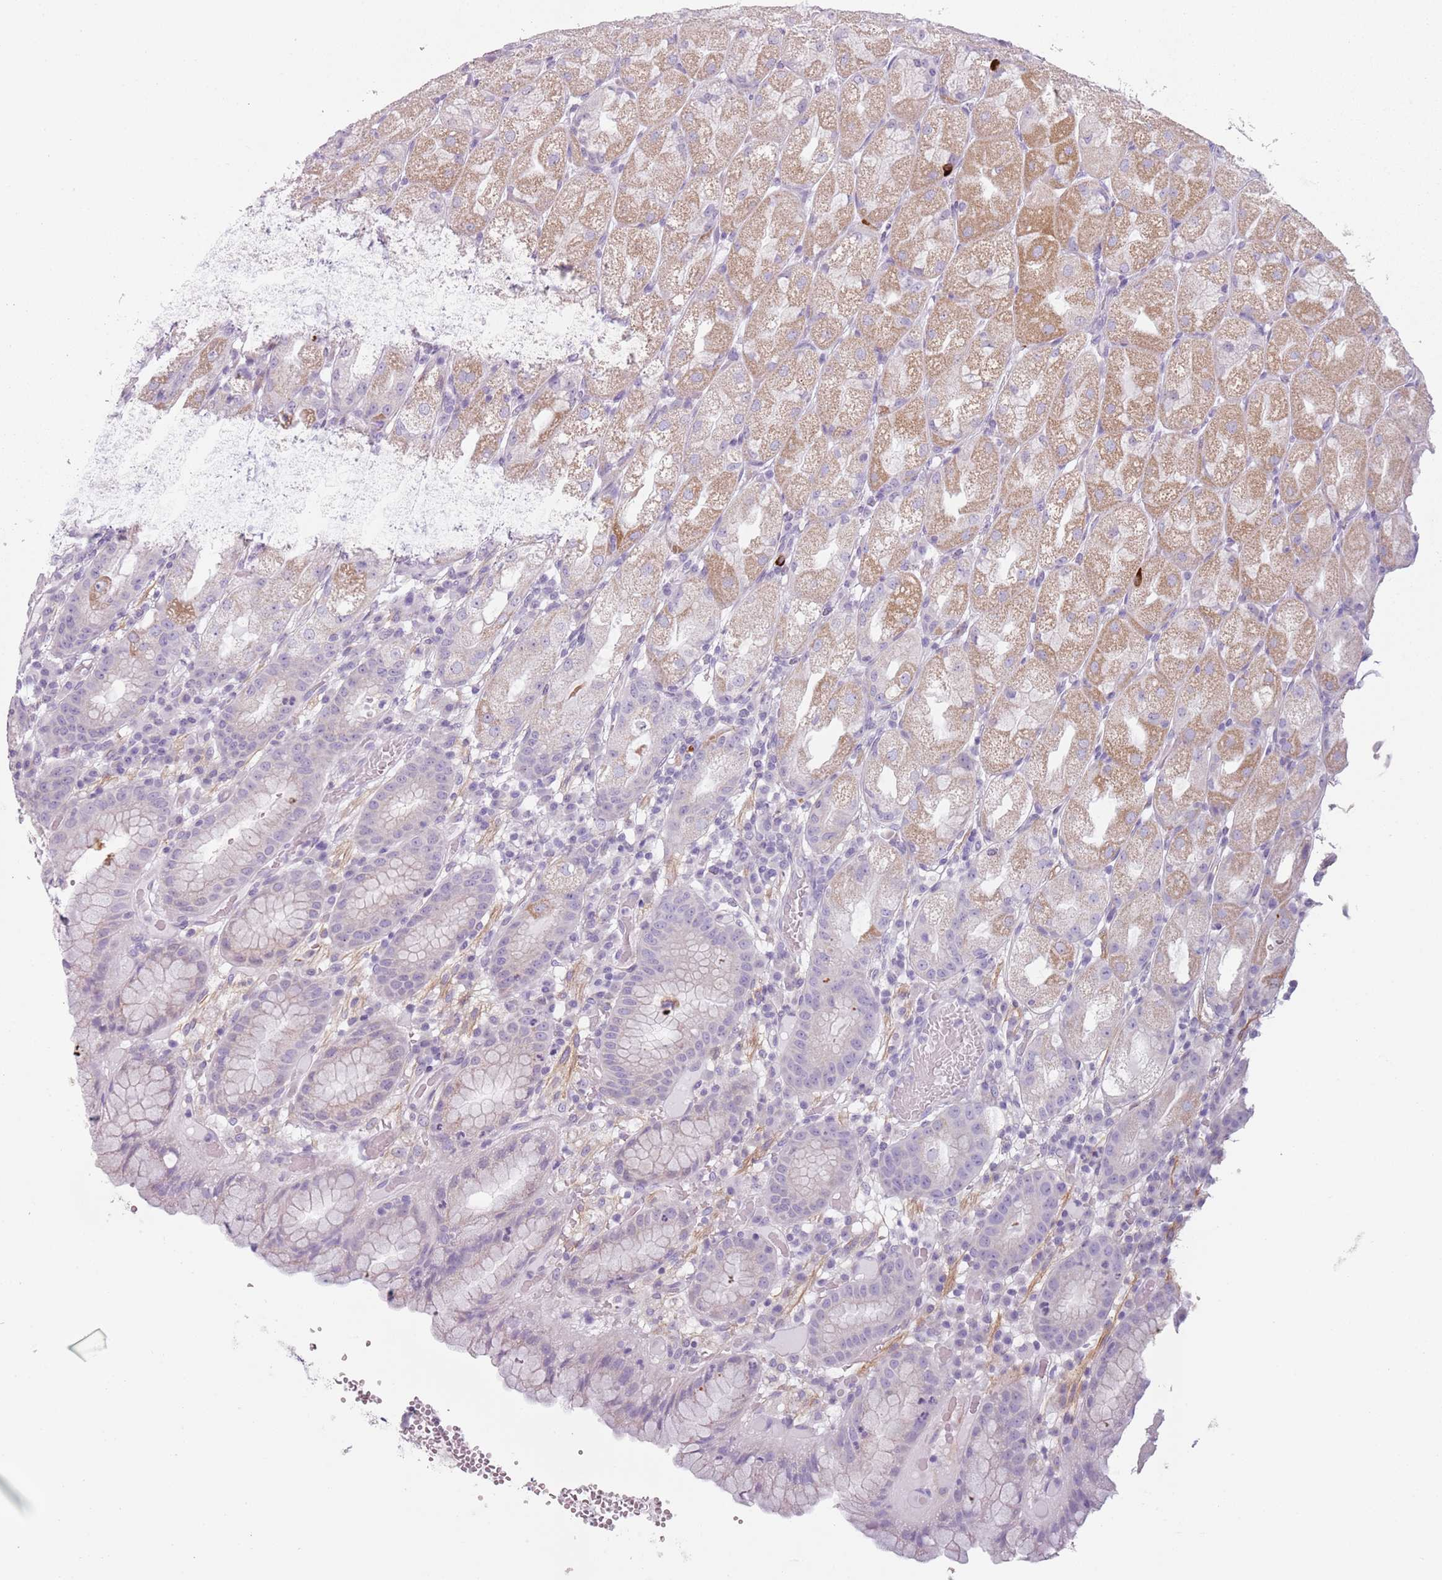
{"staining": {"intensity": "moderate", "quantity": "25%-75%", "location": "cytoplasmic/membranous"}, "tissue": "stomach", "cell_type": "Glandular cells", "image_type": "normal", "snomed": [{"axis": "morphology", "description": "Normal tissue, NOS"}, {"axis": "topography", "description": "Stomach, upper"}], "caption": "The image displays staining of unremarkable stomach, revealing moderate cytoplasmic/membranous protein expression (brown color) within glandular cells. (DAB IHC, brown staining for protein, blue staining for nuclei).", "gene": "MEGF8", "patient": {"sex": "male", "age": 52}}